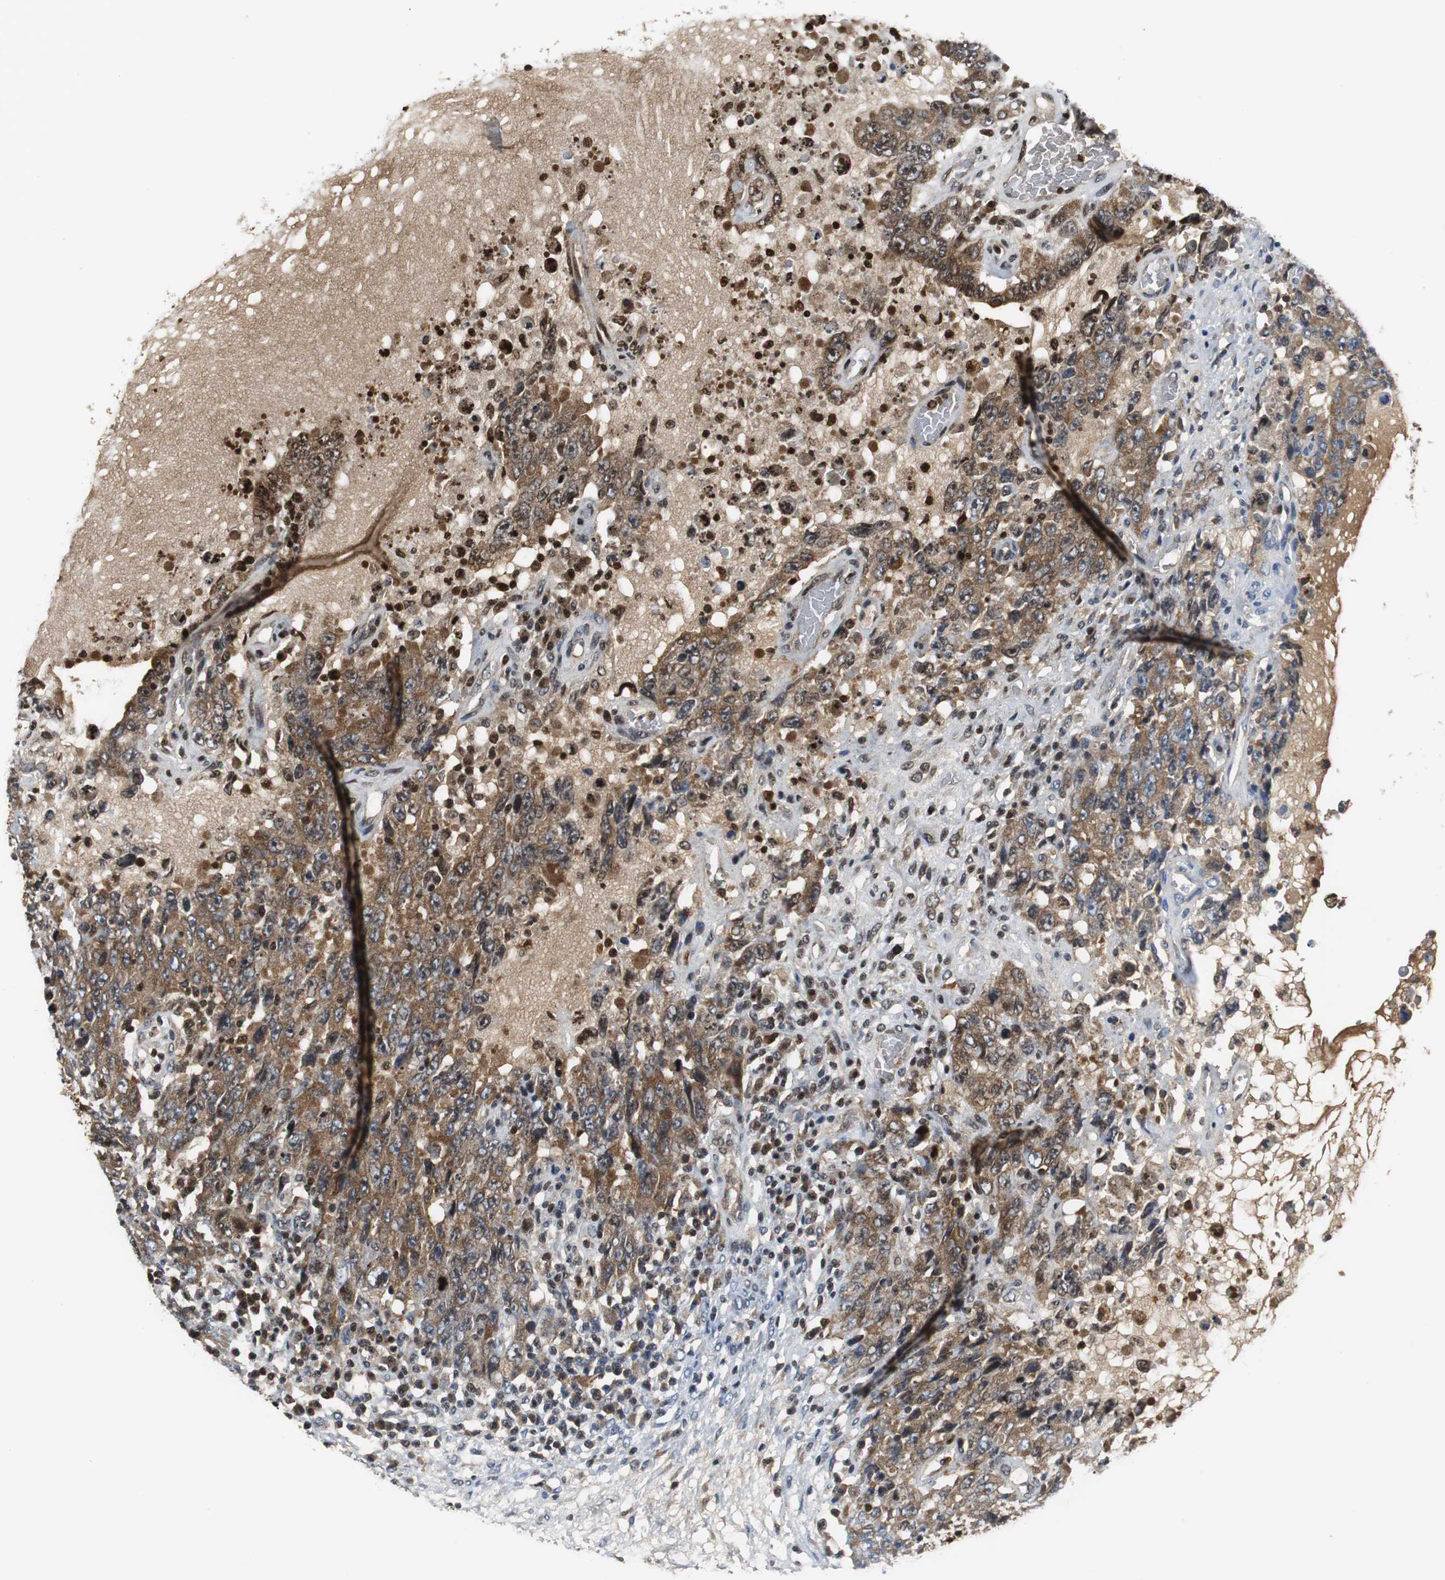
{"staining": {"intensity": "moderate", "quantity": ">75%", "location": "cytoplasmic/membranous,nuclear"}, "tissue": "testis cancer", "cell_type": "Tumor cells", "image_type": "cancer", "snomed": [{"axis": "morphology", "description": "Carcinoma, Embryonal, NOS"}, {"axis": "topography", "description": "Testis"}], "caption": "Embryonal carcinoma (testis) tissue exhibits moderate cytoplasmic/membranous and nuclear staining in approximately >75% of tumor cells, visualized by immunohistochemistry. (Stains: DAB in brown, nuclei in blue, Microscopy: brightfield microscopy at high magnification).", "gene": "ORM1", "patient": {"sex": "male", "age": 26}}